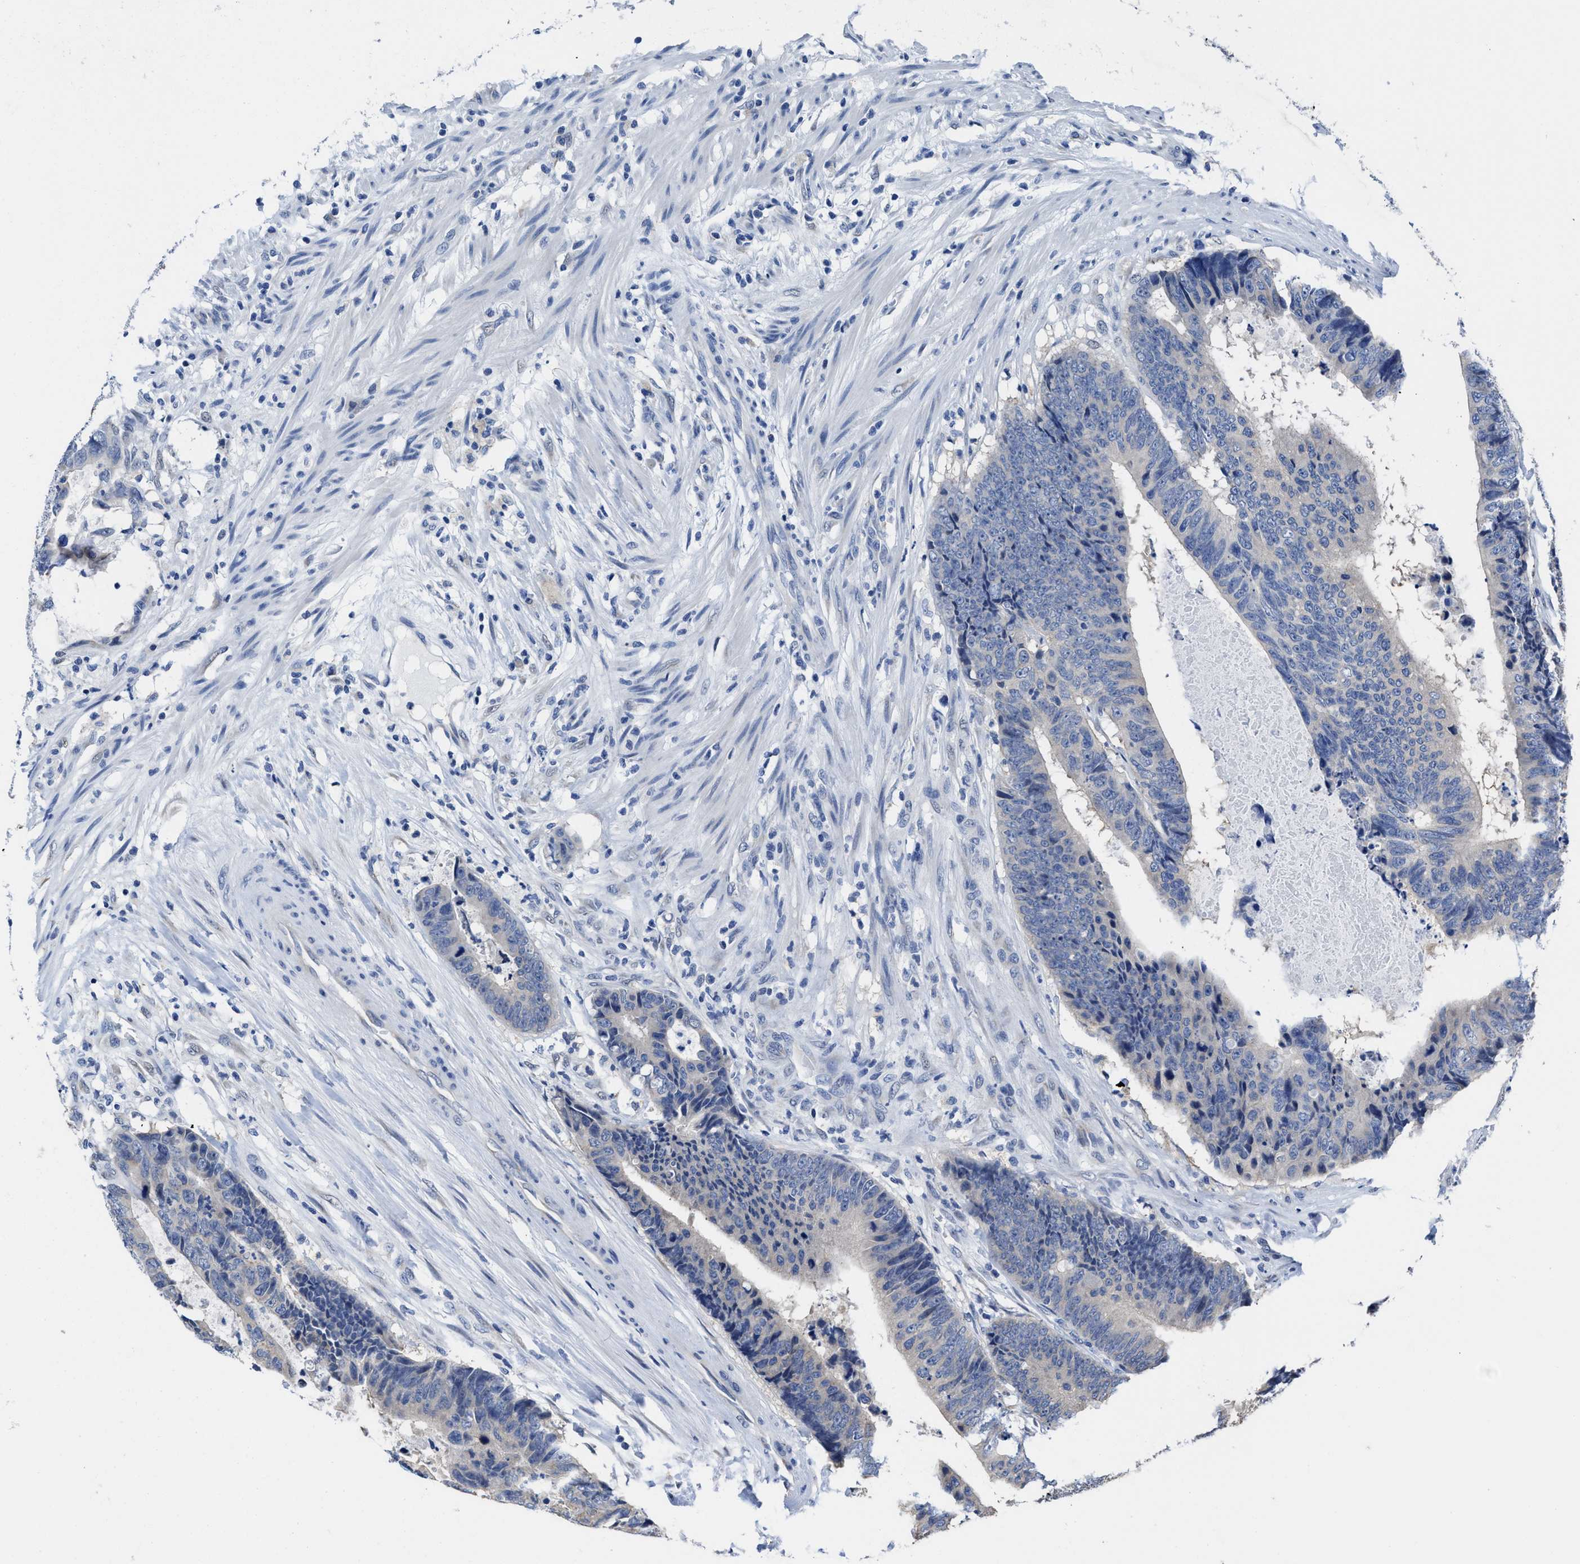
{"staining": {"intensity": "negative", "quantity": "none", "location": "none"}, "tissue": "colorectal cancer", "cell_type": "Tumor cells", "image_type": "cancer", "snomed": [{"axis": "morphology", "description": "Adenocarcinoma, NOS"}, {"axis": "topography", "description": "Colon"}], "caption": "Photomicrograph shows no protein positivity in tumor cells of colorectal cancer (adenocarcinoma) tissue.", "gene": "HOOK1", "patient": {"sex": "male", "age": 56}}